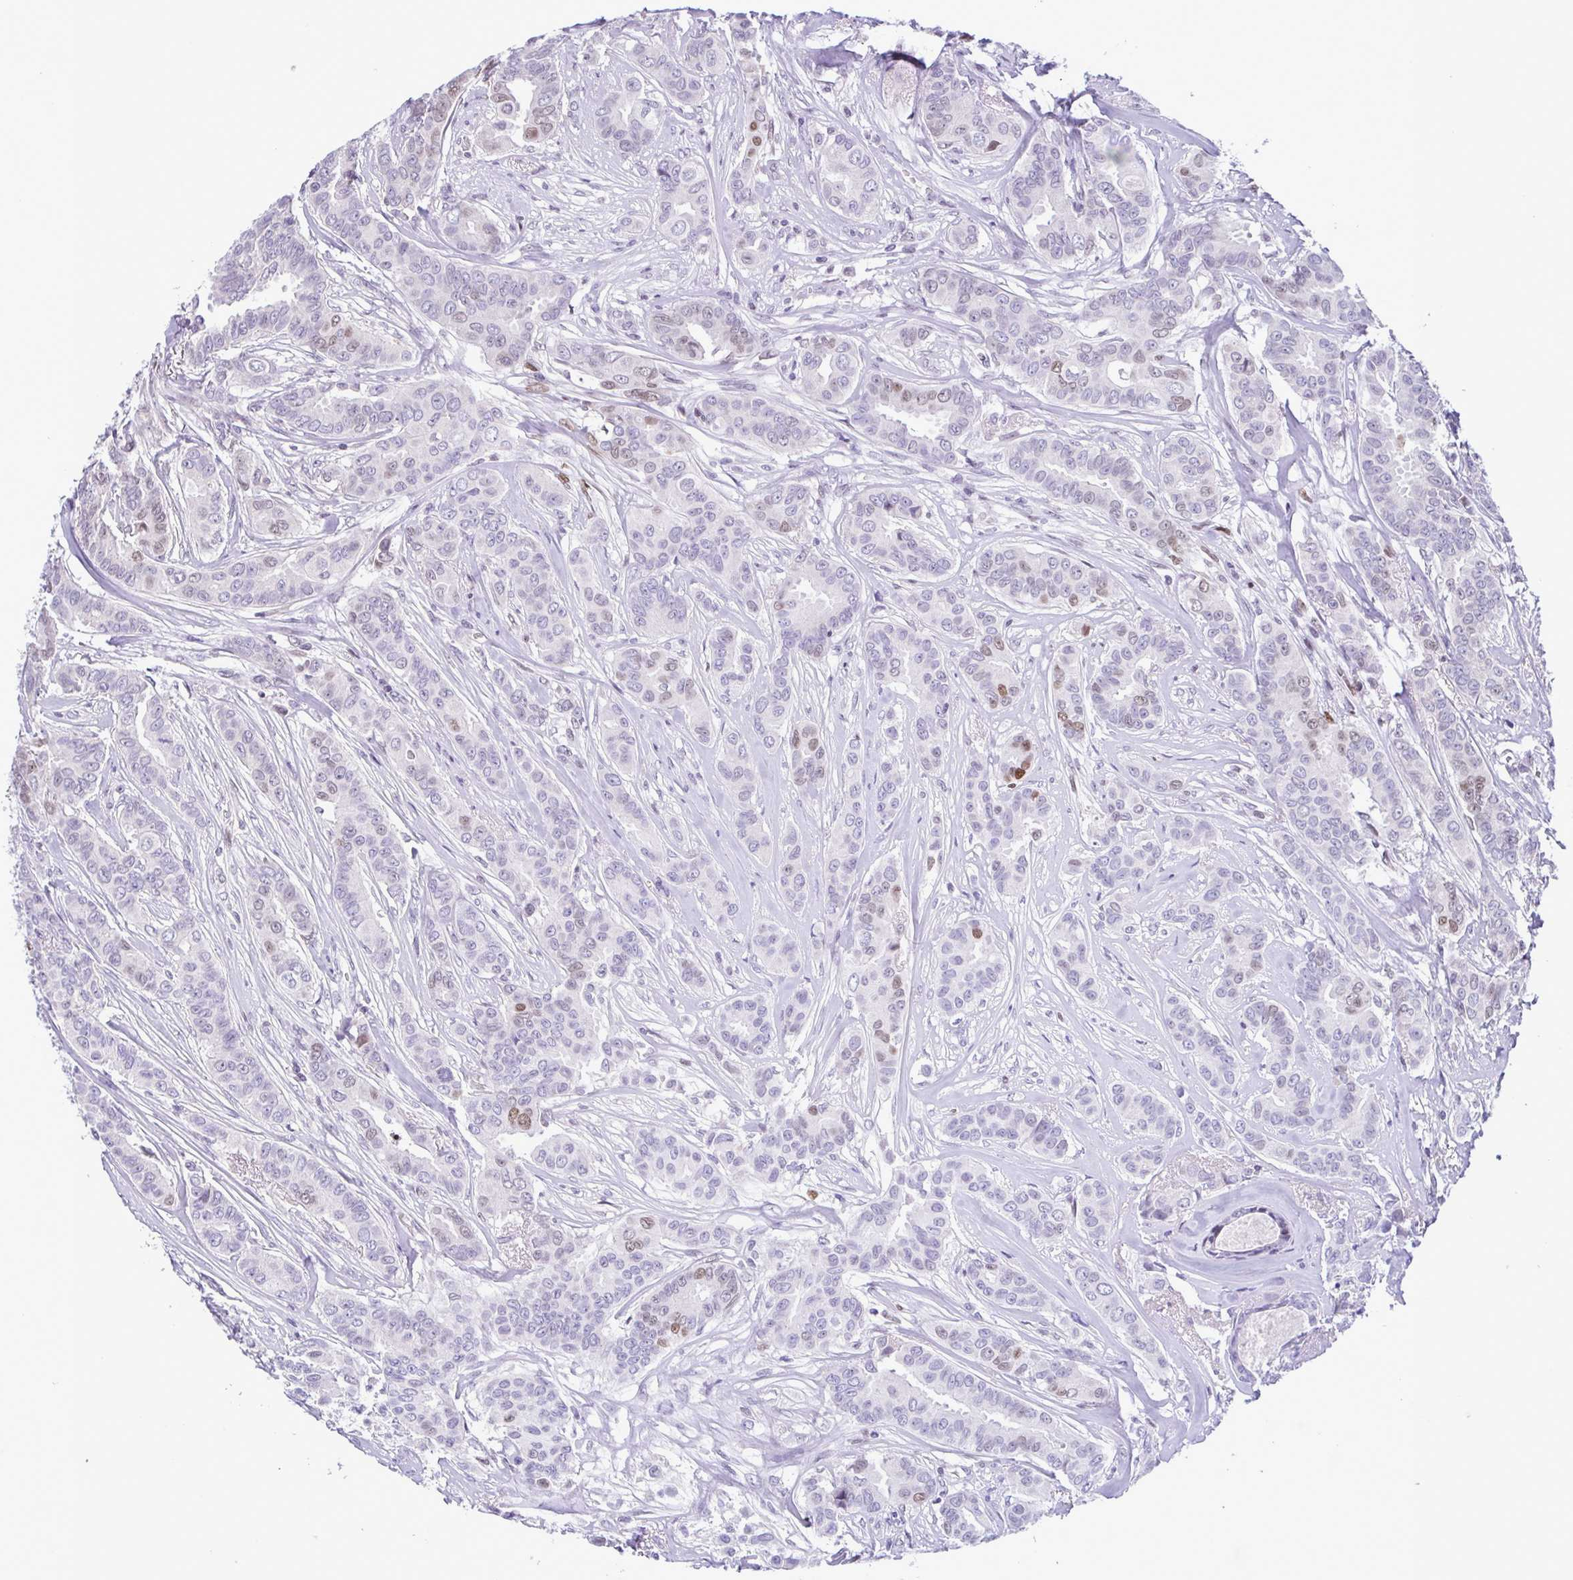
{"staining": {"intensity": "moderate", "quantity": "<25%", "location": "nuclear"}, "tissue": "breast cancer", "cell_type": "Tumor cells", "image_type": "cancer", "snomed": [{"axis": "morphology", "description": "Duct carcinoma"}, {"axis": "topography", "description": "Breast"}], "caption": "This micrograph displays IHC staining of human breast invasive ductal carcinoma, with low moderate nuclear expression in approximately <25% of tumor cells.", "gene": "IRF1", "patient": {"sex": "female", "age": 45}}